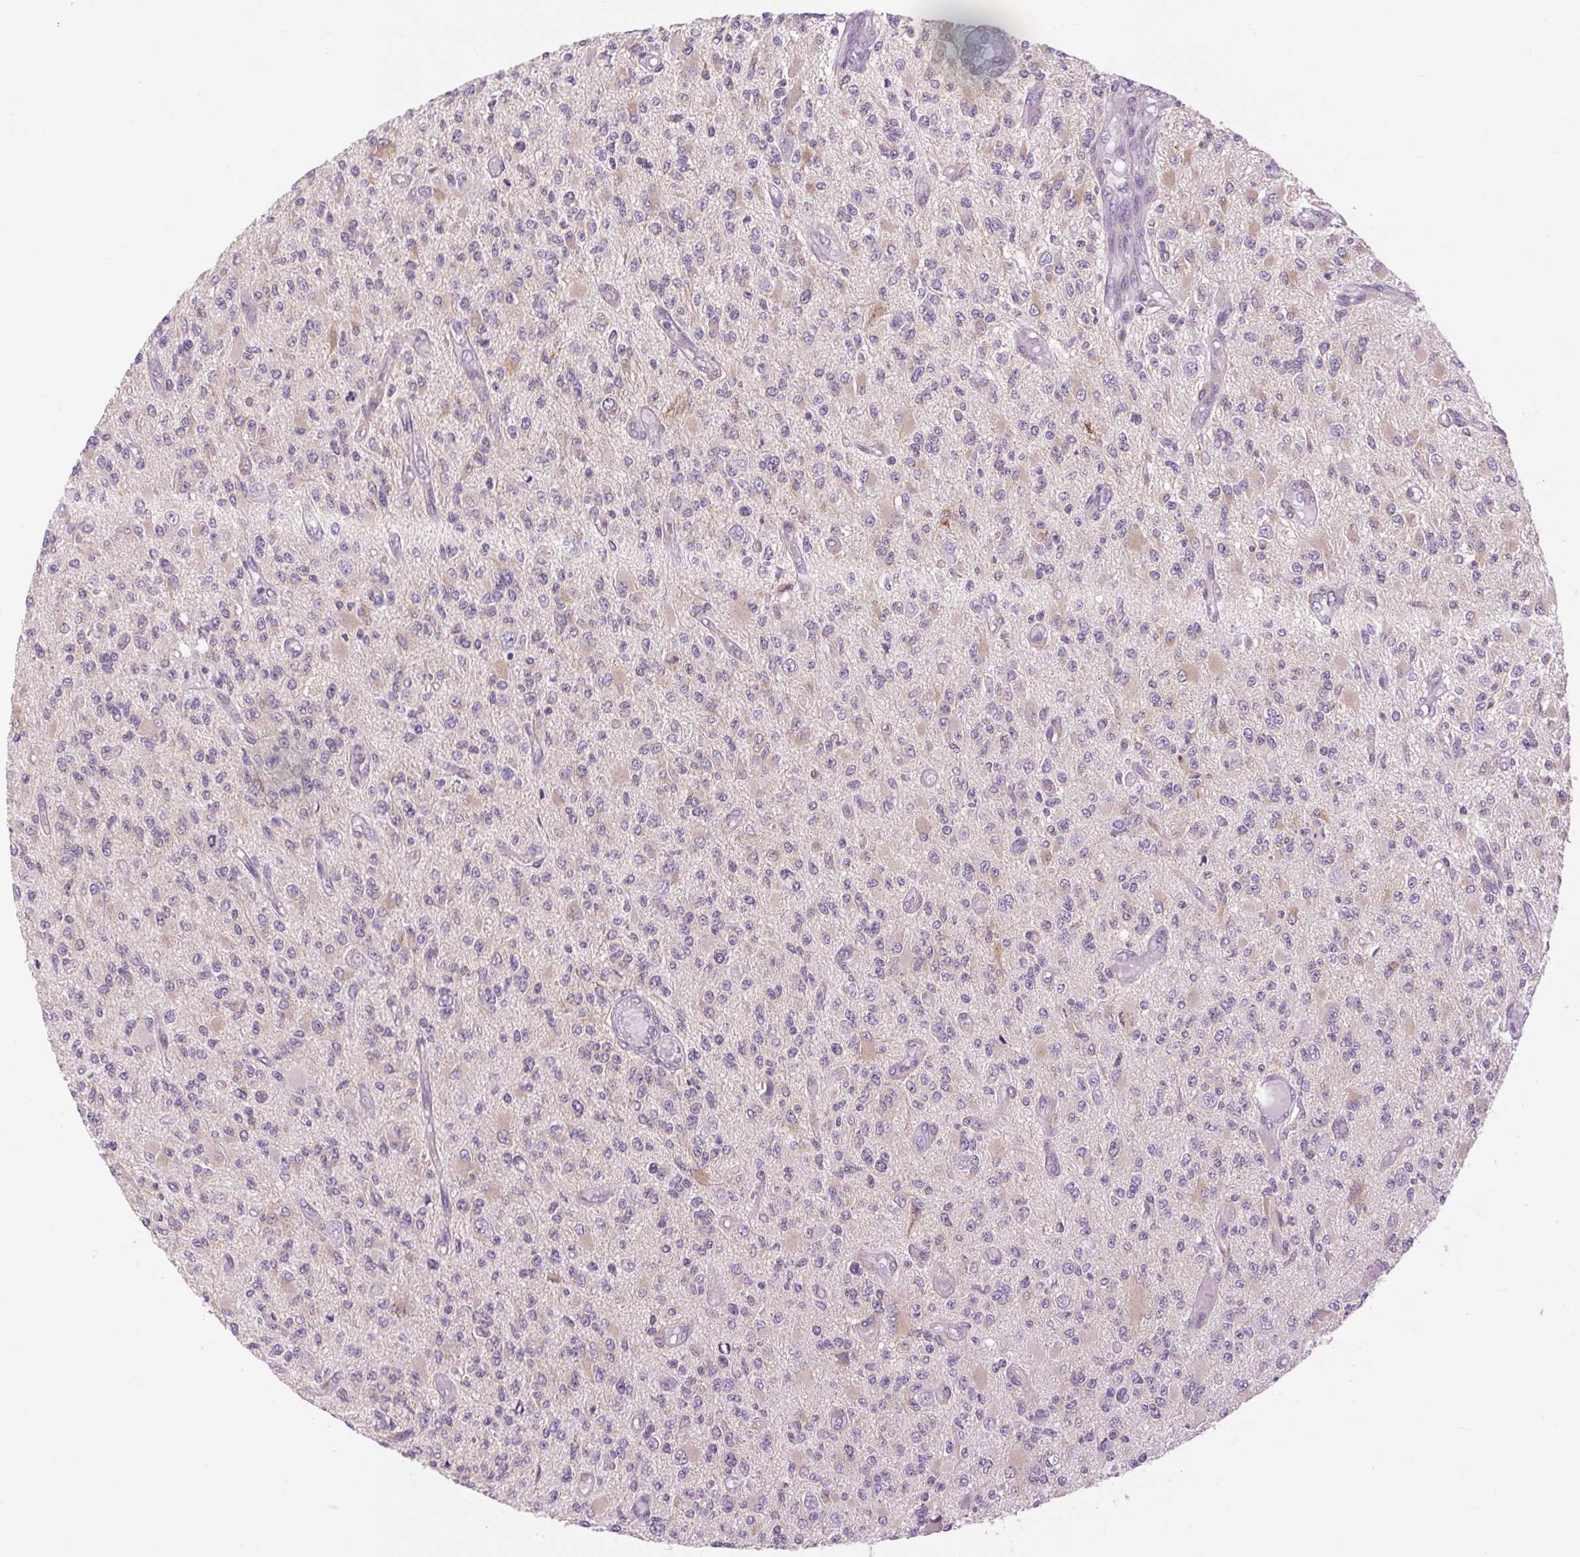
{"staining": {"intensity": "weak", "quantity": "<25%", "location": "cytoplasmic/membranous"}, "tissue": "glioma", "cell_type": "Tumor cells", "image_type": "cancer", "snomed": [{"axis": "morphology", "description": "Glioma, malignant, High grade"}, {"axis": "topography", "description": "Brain"}], "caption": "Immunohistochemistry micrograph of neoplastic tissue: human malignant glioma (high-grade) stained with DAB (3,3'-diaminobenzidine) shows no significant protein staining in tumor cells.", "gene": "SOWAHC", "patient": {"sex": "female", "age": 63}}